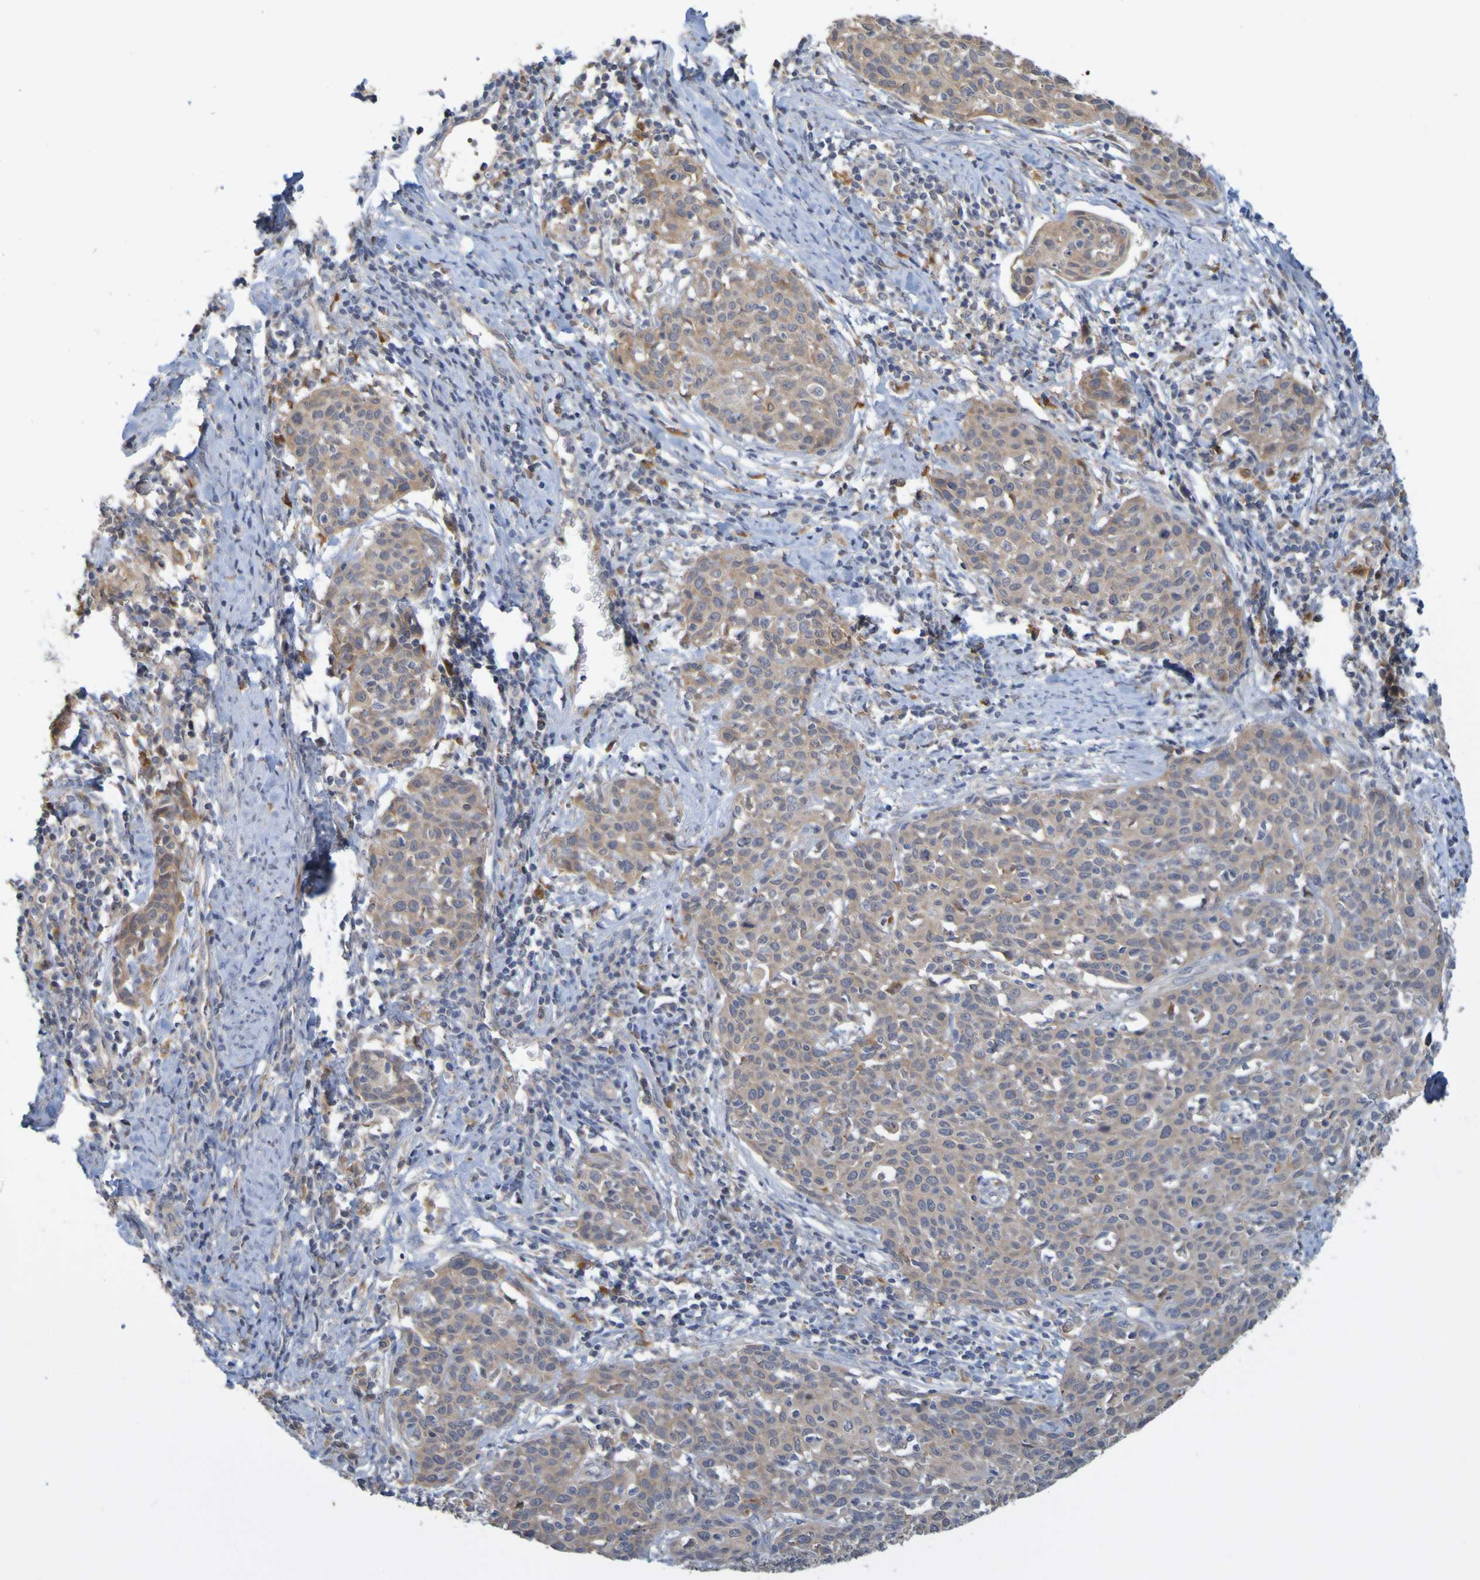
{"staining": {"intensity": "moderate", "quantity": ">75%", "location": "cytoplasmic/membranous"}, "tissue": "cervical cancer", "cell_type": "Tumor cells", "image_type": "cancer", "snomed": [{"axis": "morphology", "description": "Squamous cell carcinoma, NOS"}, {"axis": "topography", "description": "Cervix"}], "caption": "Immunohistochemical staining of cervical squamous cell carcinoma displays moderate cytoplasmic/membranous protein positivity in about >75% of tumor cells. (Brightfield microscopy of DAB IHC at high magnification).", "gene": "NAV2", "patient": {"sex": "female", "age": 38}}